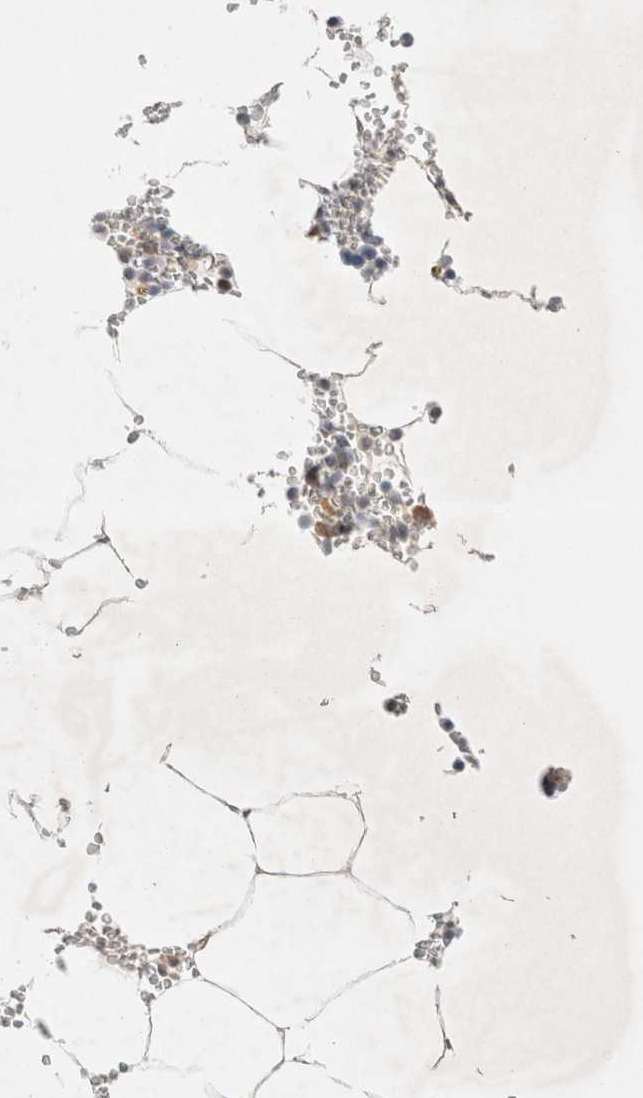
{"staining": {"intensity": "weak", "quantity": "<25%", "location": "nuclear"}, "tissue": "bone marrow", "cell_type": "Hematopoietic cells", "image_type": "normal", "snomed": [{"axis": "morphology", "description": "Normal tissue, NOS"}, {"axis": "topography", "description": "Bone marrow"}], "caption": "Immunohistochemistry histopathology image of normal bone marrow: bone marrow stained with DAB displays no significant protein staining in hematopoietic cells.", "gene": "WIPF2", "patient": {"sex": "male", "age": 70}}